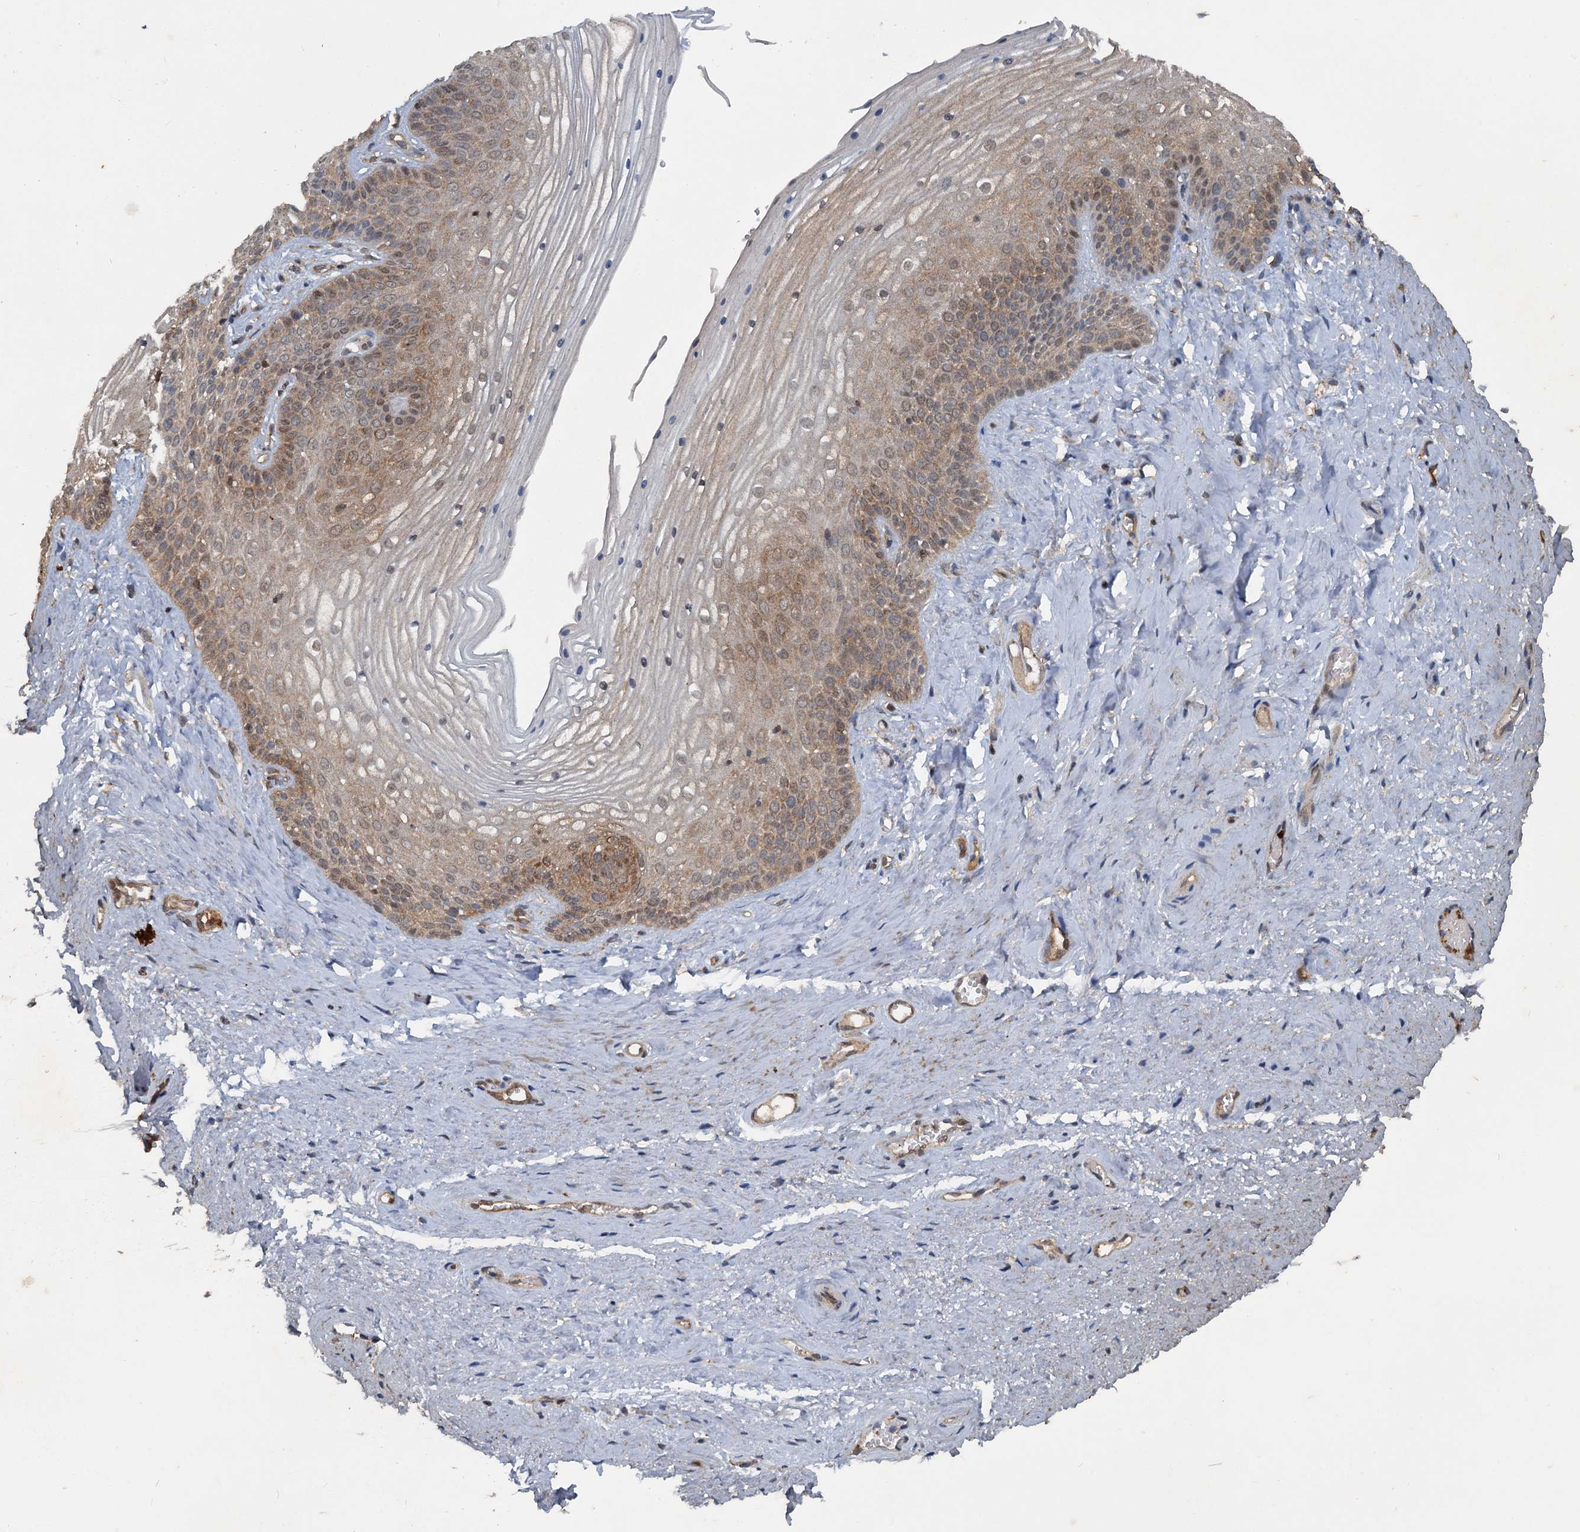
{"staining": {"intensity": "moderate", "quantity": "25%-75%", "location": "cytoplasmic/membranous,nuclear"}, "tissue": "vagina", "cell_type": "Squamous epithelial cells", "image_type": "normal", "snomed": [{"axis": "morphology", "description": "Normal tissue, NOS"}, {"axis": "topography", "description": "Vagina"}, {"axis": "topography", "description": "Cervix"}], "caption": "An image of vagina stained for a protein exhibits moderate cytoplasmic/membranous,nuclear brown staining in squamous epithelial cells.", "gene": "GPI", "patient": {"sex": "female", "age": 40}}